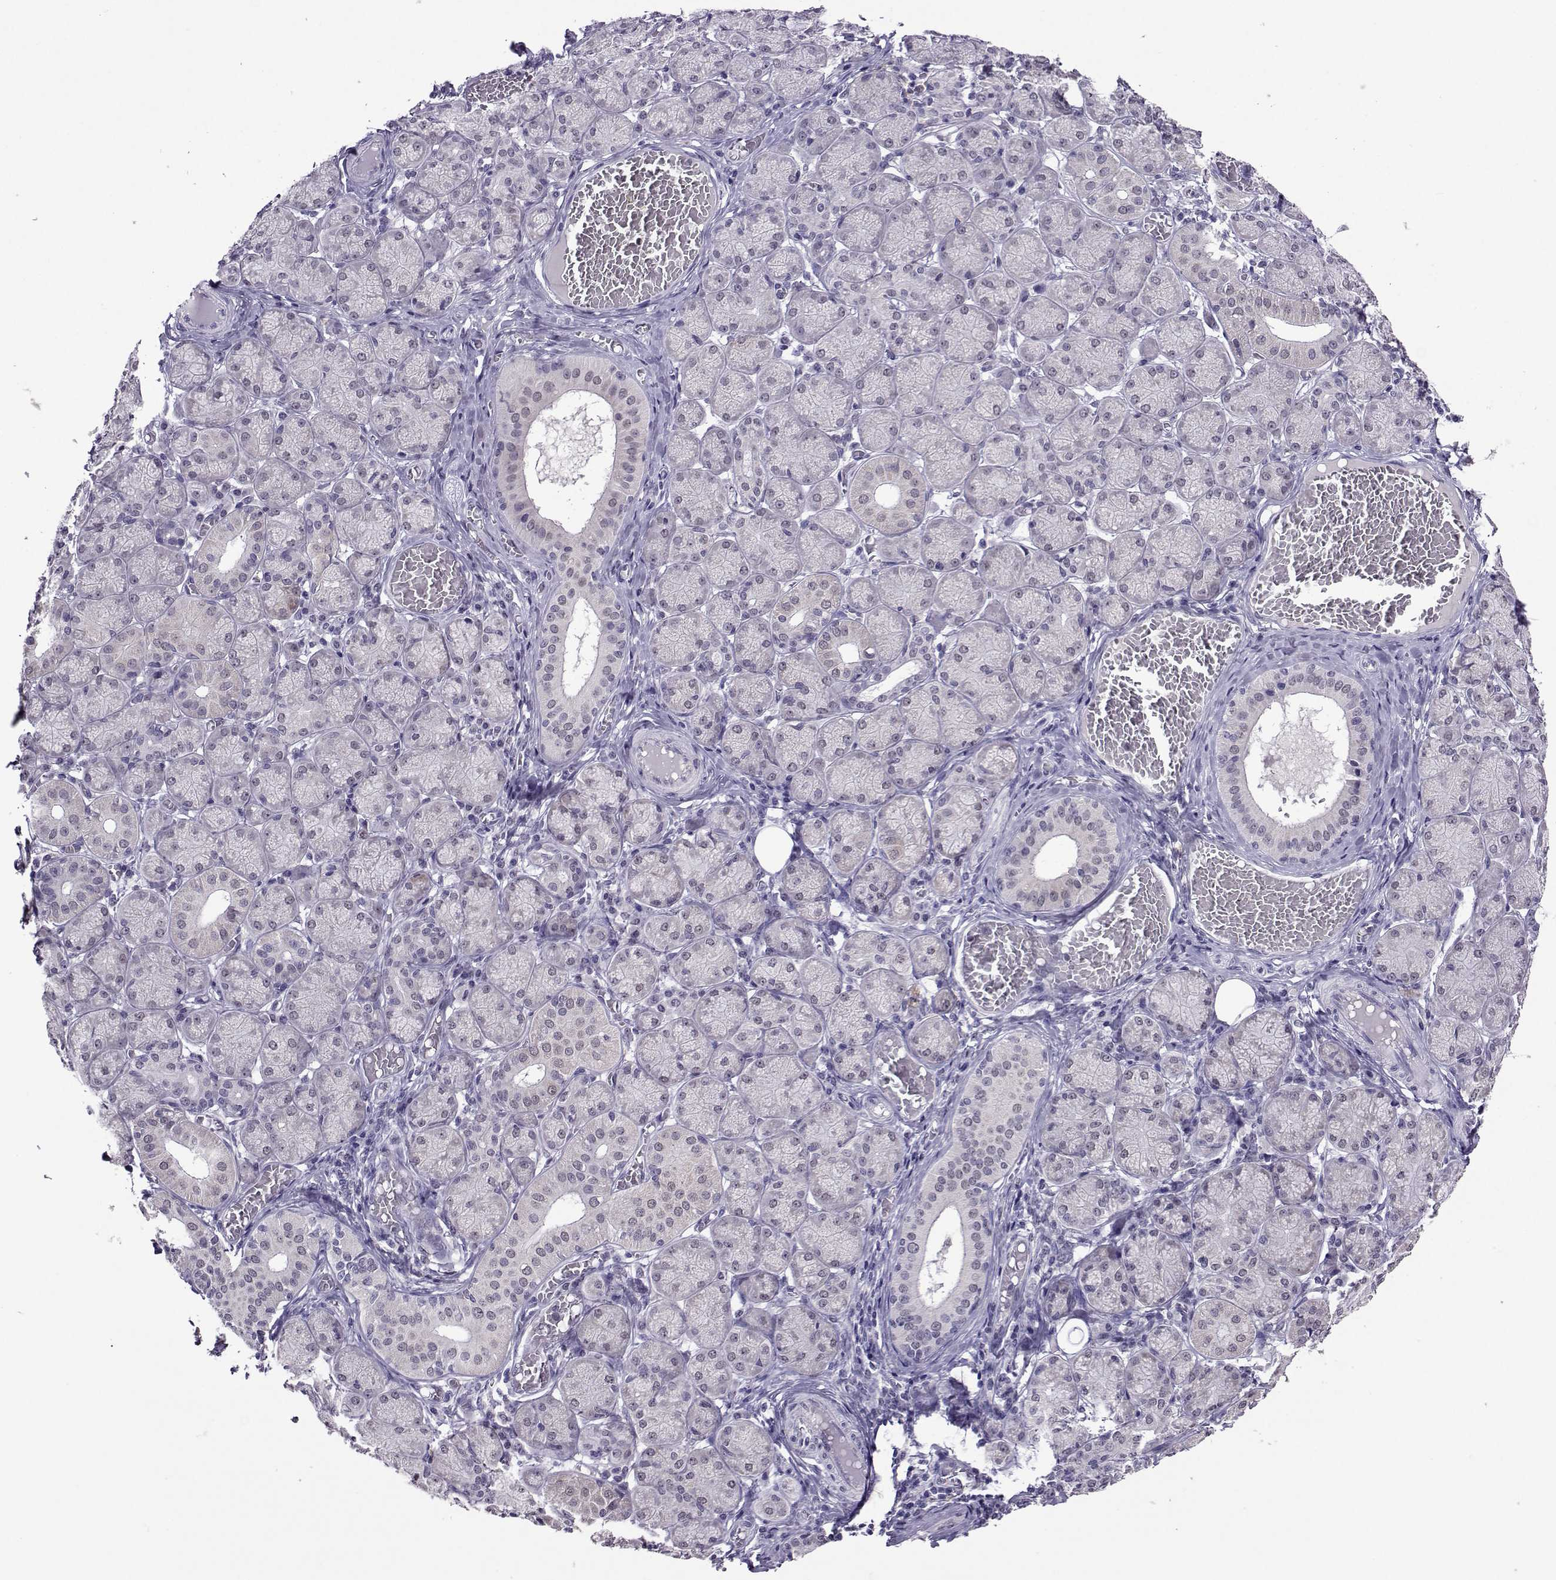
{"staining": {"intensity": "negative", "quantity": "none", "location": "none"}, "tissue": "salivary gland", "cell_type": "Glandular cells", "image_type": "normal", "snomed": [{"axis": "morphology", "description": "Normal tissue, NOS"}, {"axis": "topography", "description": "Salivary gland"}, {"axis": "topography", "description": "Peripheral nerve tissue"}], "caption": "Salivary gland stained for a protein using immunohistochemistry displays no staining glandular cells.", "gene": "DDX20", "patient": {"sex": "female", "age": 24}}